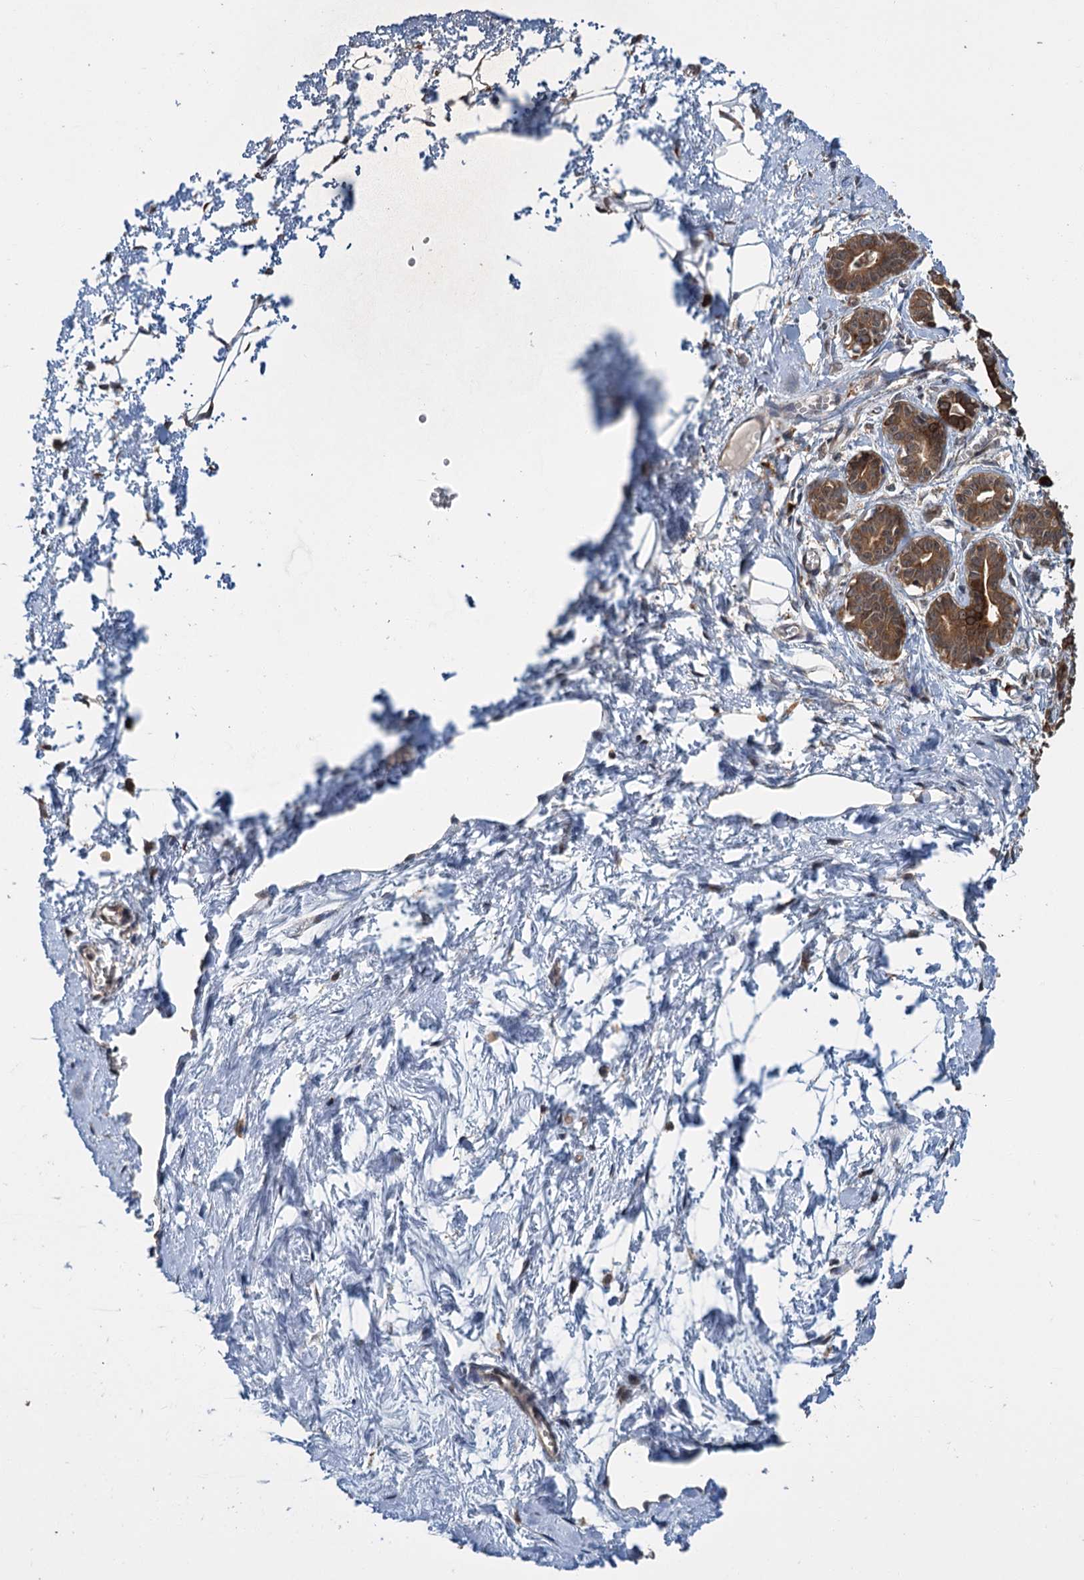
{"staining": {"intensity": "negative", "quantity": "none", "location": "none"}, "tissue": "breast", "cell_type": "Adipocytes", "image_type": "normal", "snomed": [{"axis": "morphology", "description": "Normal tissue, NOS"}, {"axis": "topography", "description": "Breast"}], "caption": "DAB immunohistochemical staining of benign breast reveals no significant positivity in adipocytes.", "gene": "KANSL2", "patient": {"sex": "female", "age": 27}}